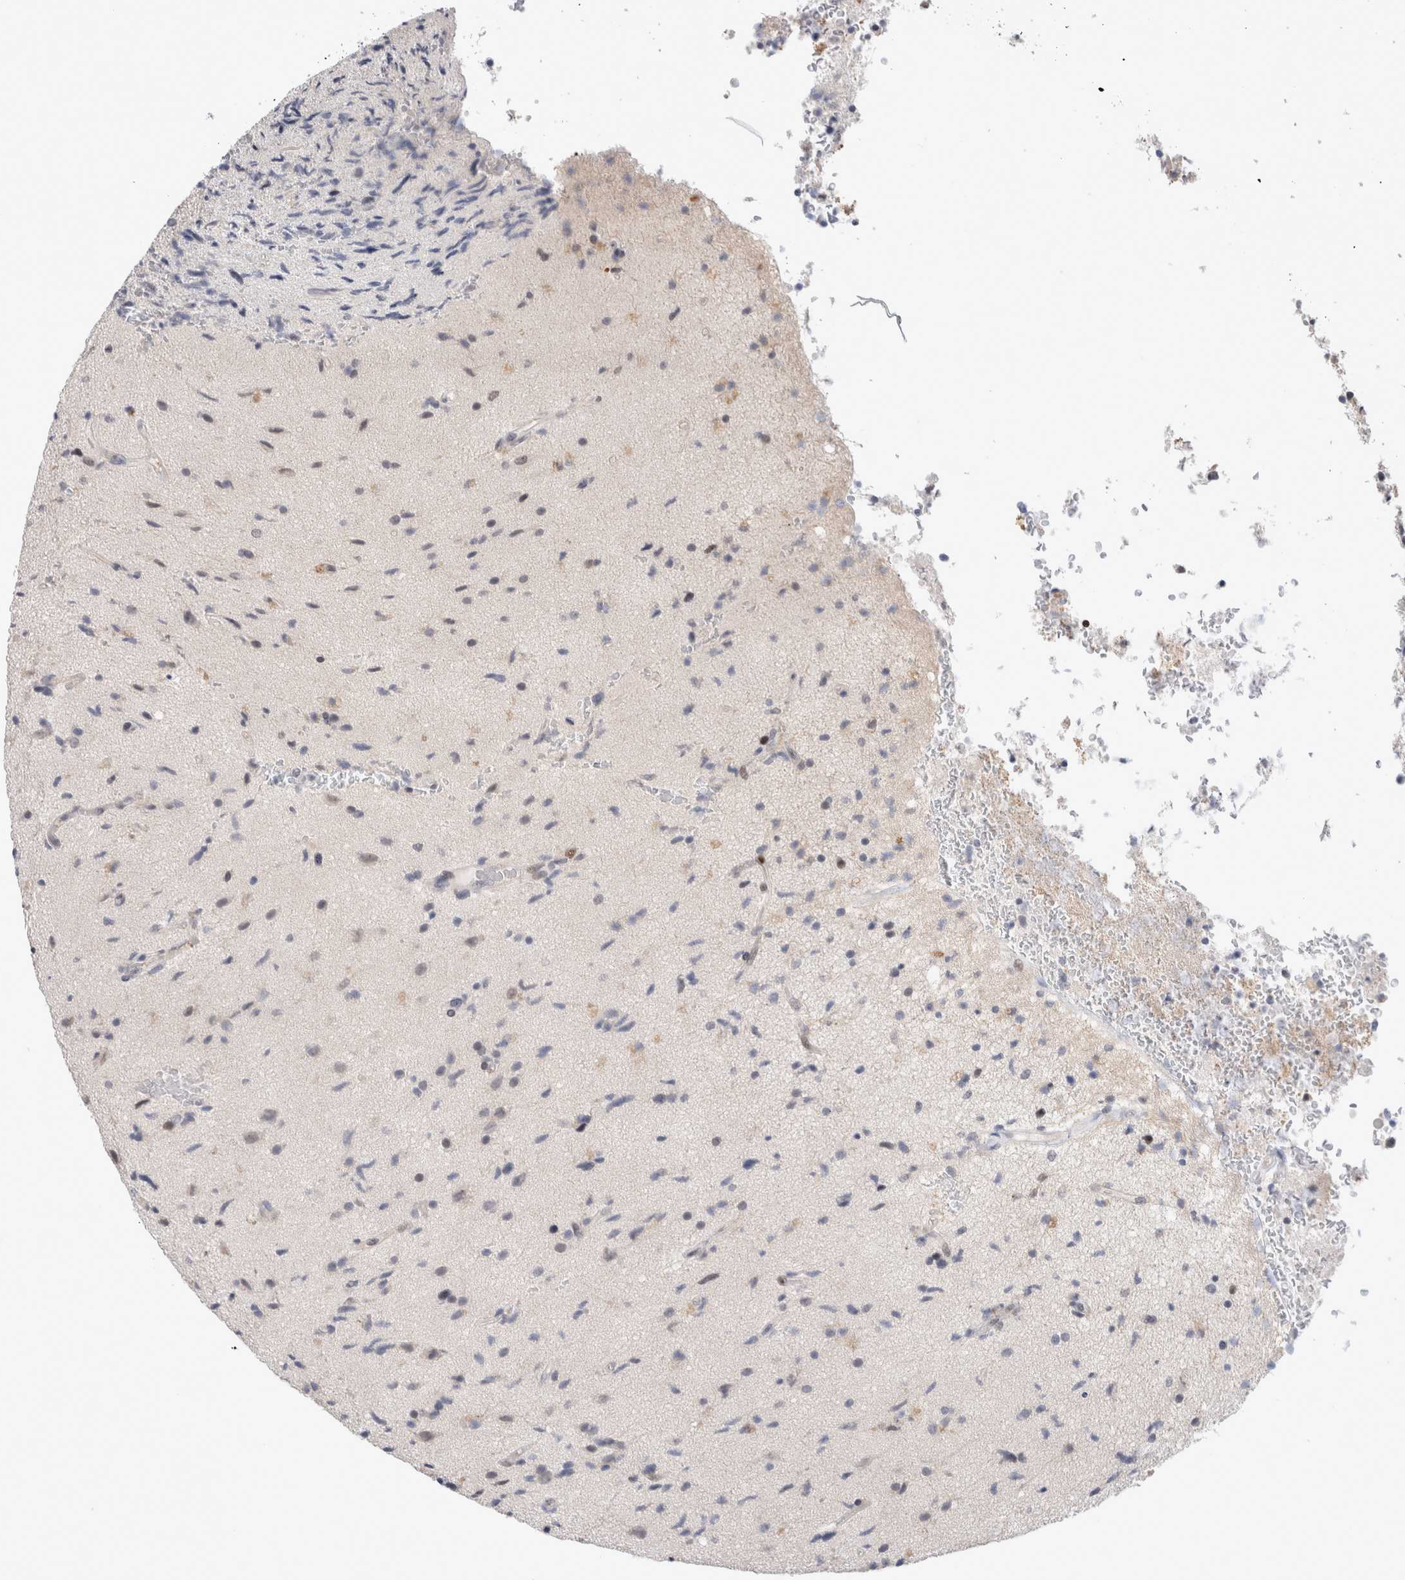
{"staining": {"intensity": "negative", "quantity": "none", "location": "none"}, "tissue": "glioma", "cell_type": "Tumor cells", "image_type": "cancer", "snomed": [{"axis": "morphology", "description": "Glioma, malignant, High grade"}, {"axis": "topography", "description": "Brain"}], "caption": "IHC micrograph of malignant glioma (high-grade) stained for a protein (brown), which reveals no staining in tumor cells.", "gene": "KNL1", "patient": {"sex": "male", "age": 72}}